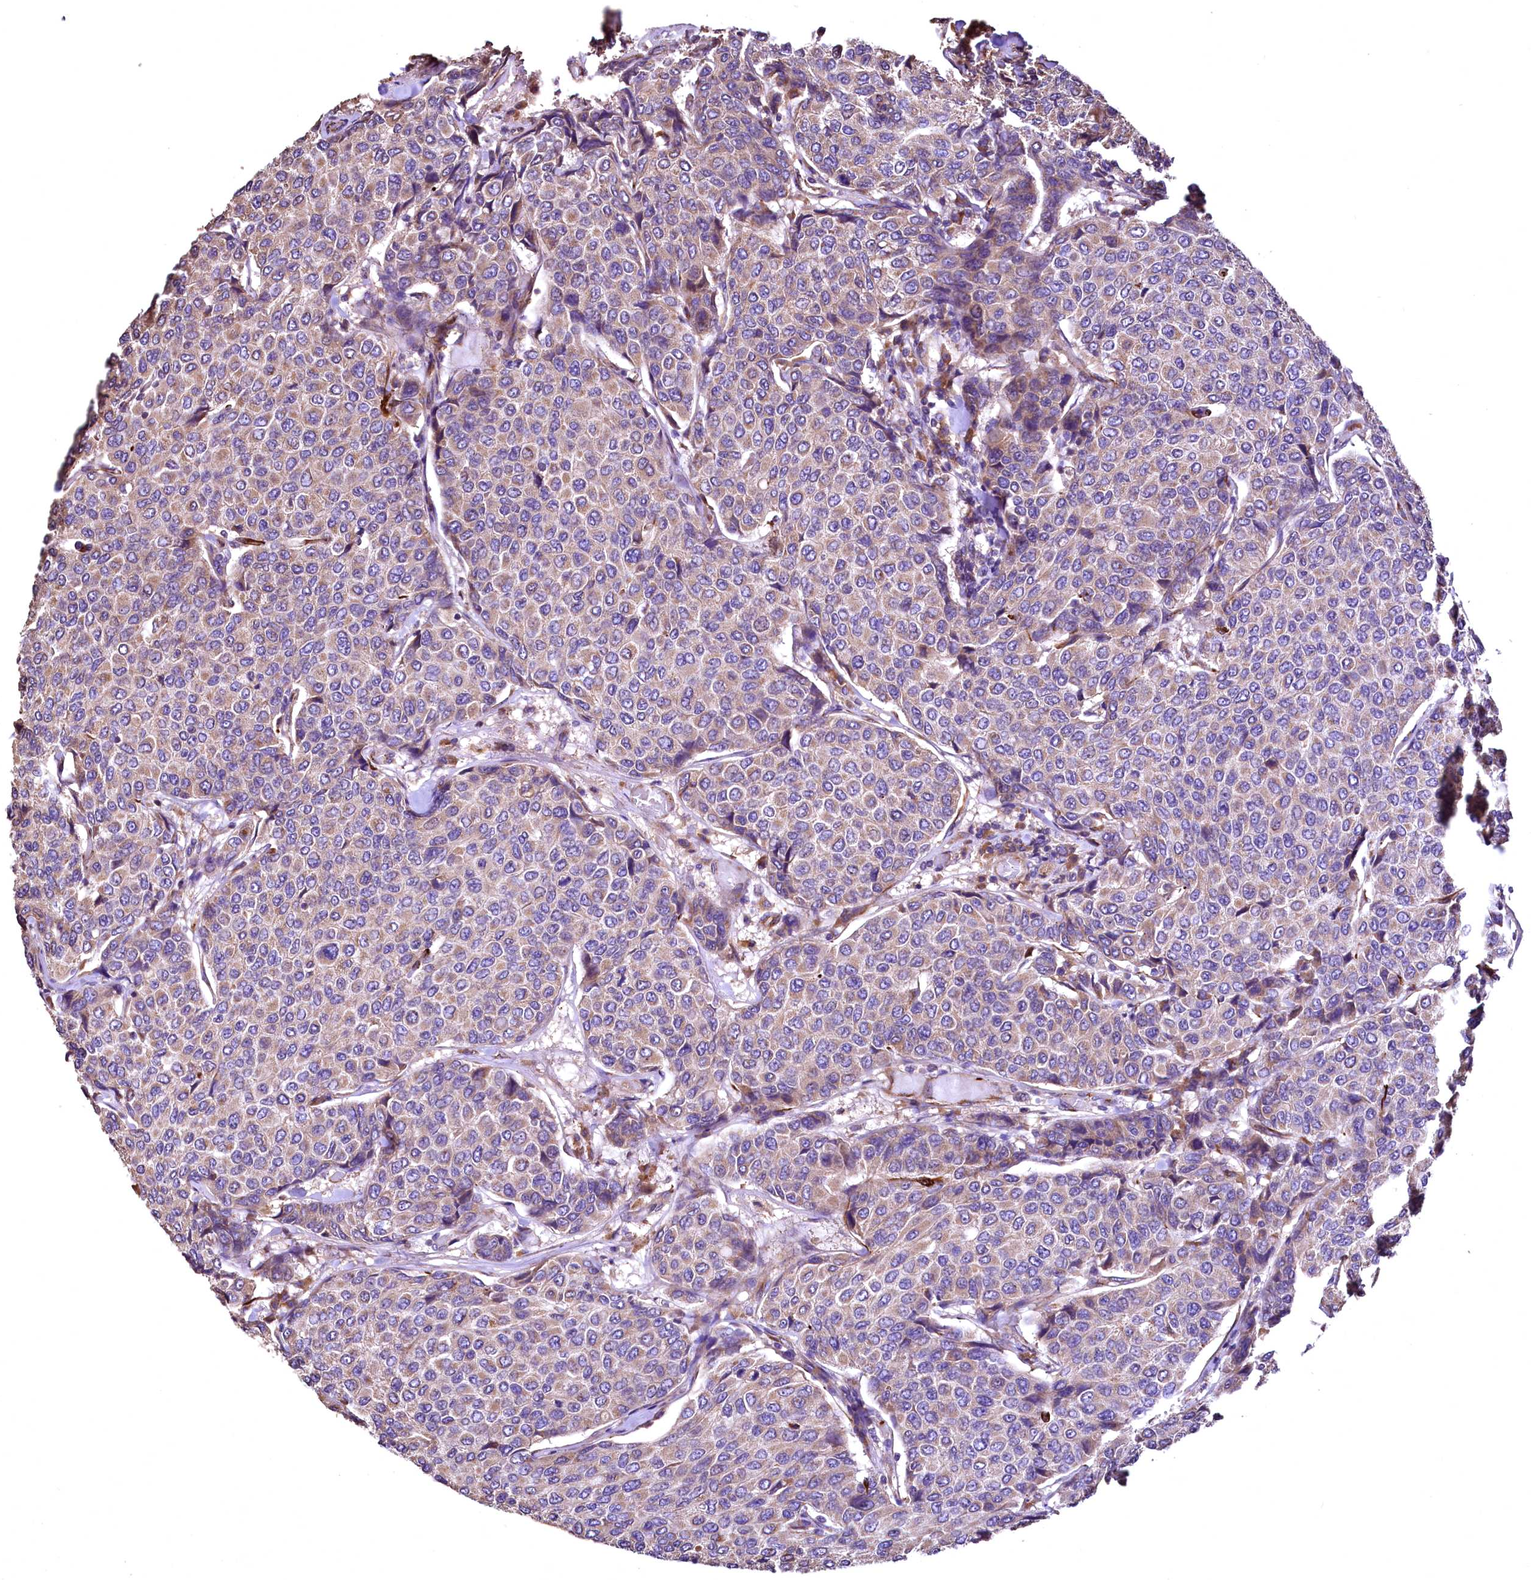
{"staining": {"intensity": "weak", "quantity": ">75%", "location": "cytoplasmic/membranous"}, "tissue": "breast cancer", "cell_type": "Tumor cells", "image_type": "cancer", "snomed": [{"axis": "morphology", "description": "Duct carcinoma"}, {"axis": "topography", "description": "Breast"}], "caption": "About >75% of tumor cells in human breast cancer show weak cytoplasmic/membranous protein staining as visualized by brown immunohistochemical staining.", "gene": "RASSF1", "patient": {"sex": "female", "age": 55}}